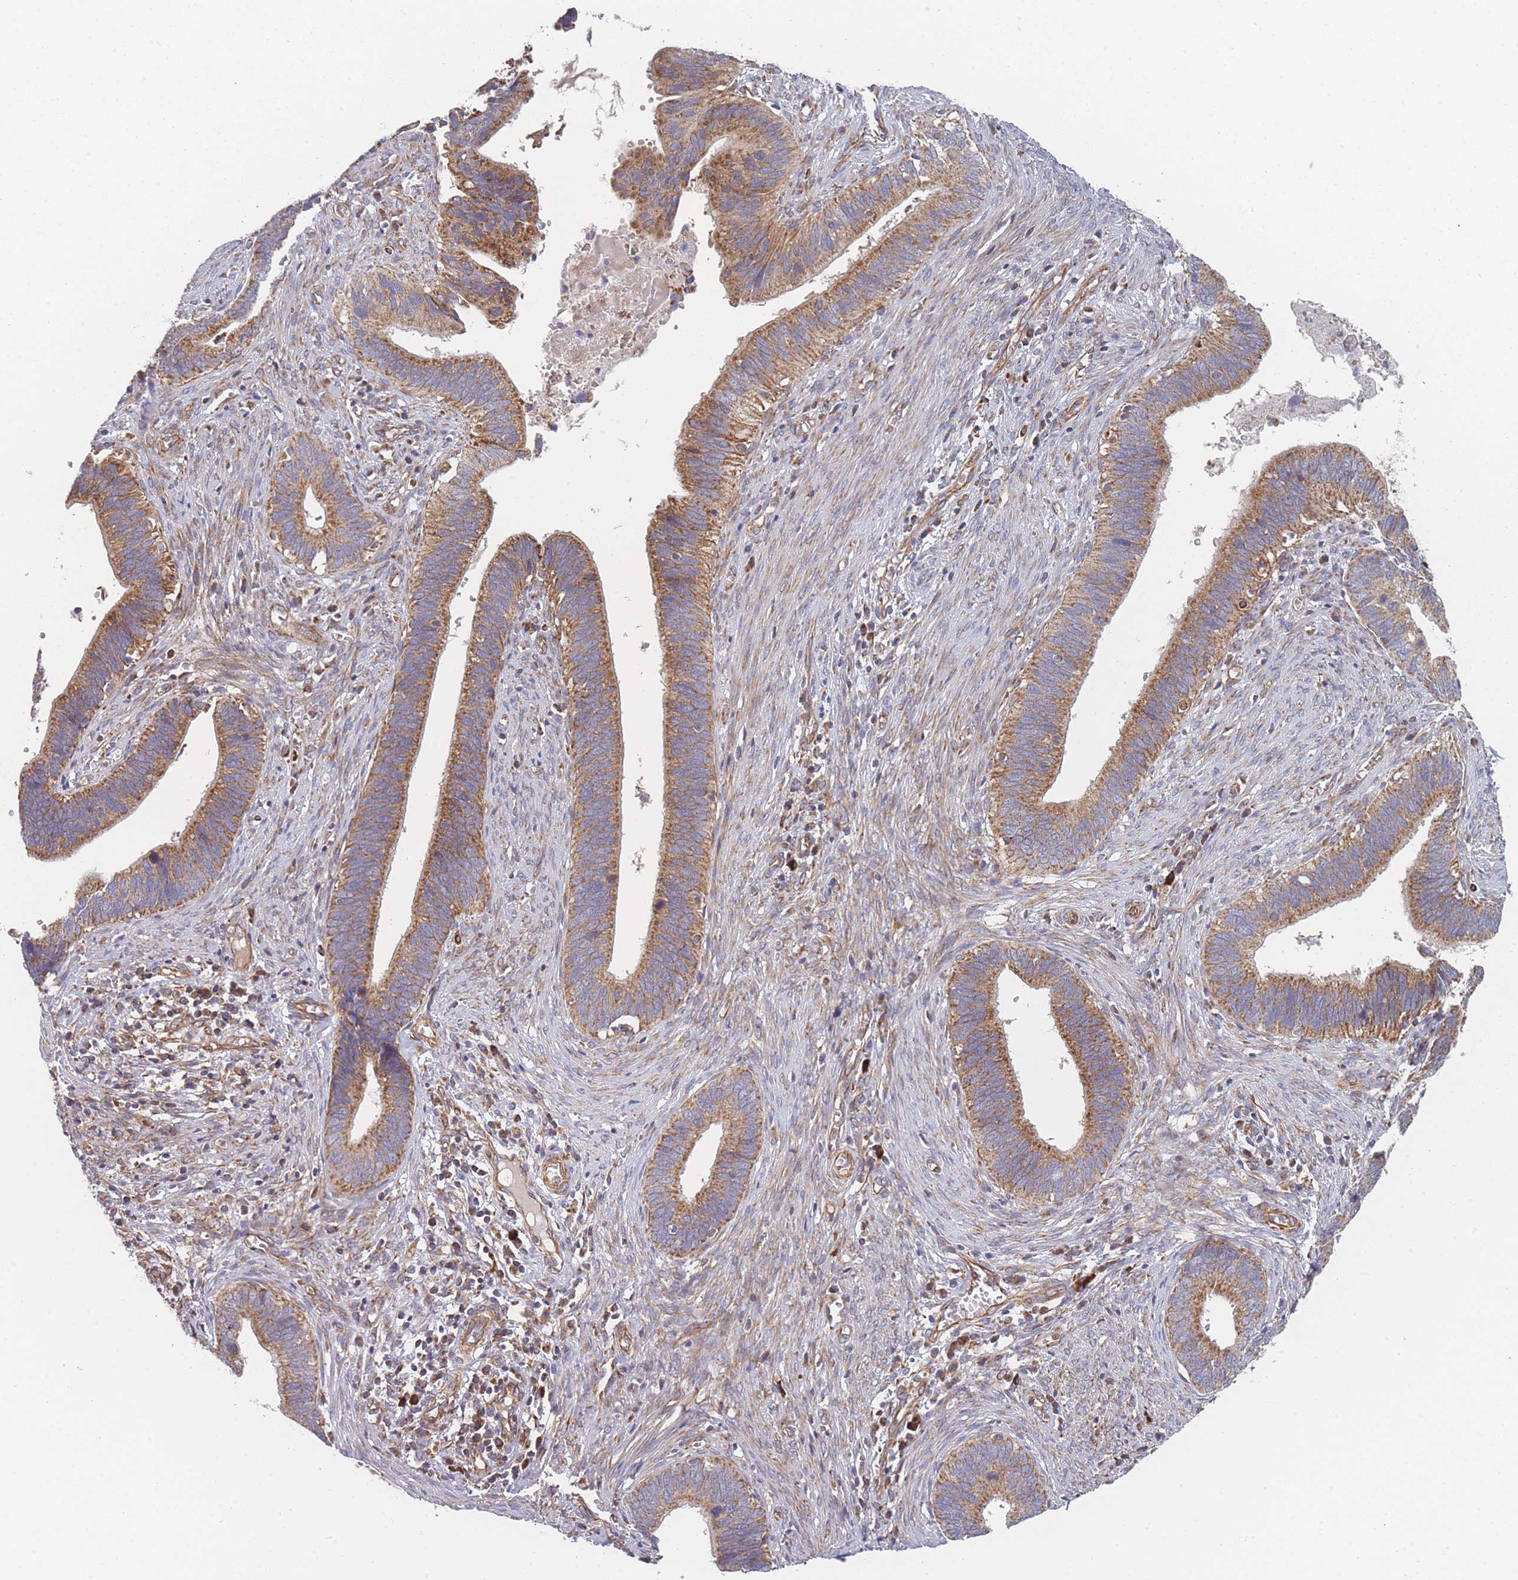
{"staining": {"intensity": "moderate", "quantity": ">75%", "location": "cytoplasmic/membranous"}, "tissue": "cervical cancer", "cell_type": "Tumor cells", "image_type": "cancer", "snomed": [{"axis": "morphology", "description": "Adenocarcinoma, NOS"}, {"axis": "topography", "description": "Cervix"}], "caption": "A photomicrograph of adenocarcinoma (cervical) stained for a protein shows moderate cytoplasmic/membranous brown staining in tumor cells.", "gene": "MTRES1", "patient": {"sex": "female", "age": 42}}